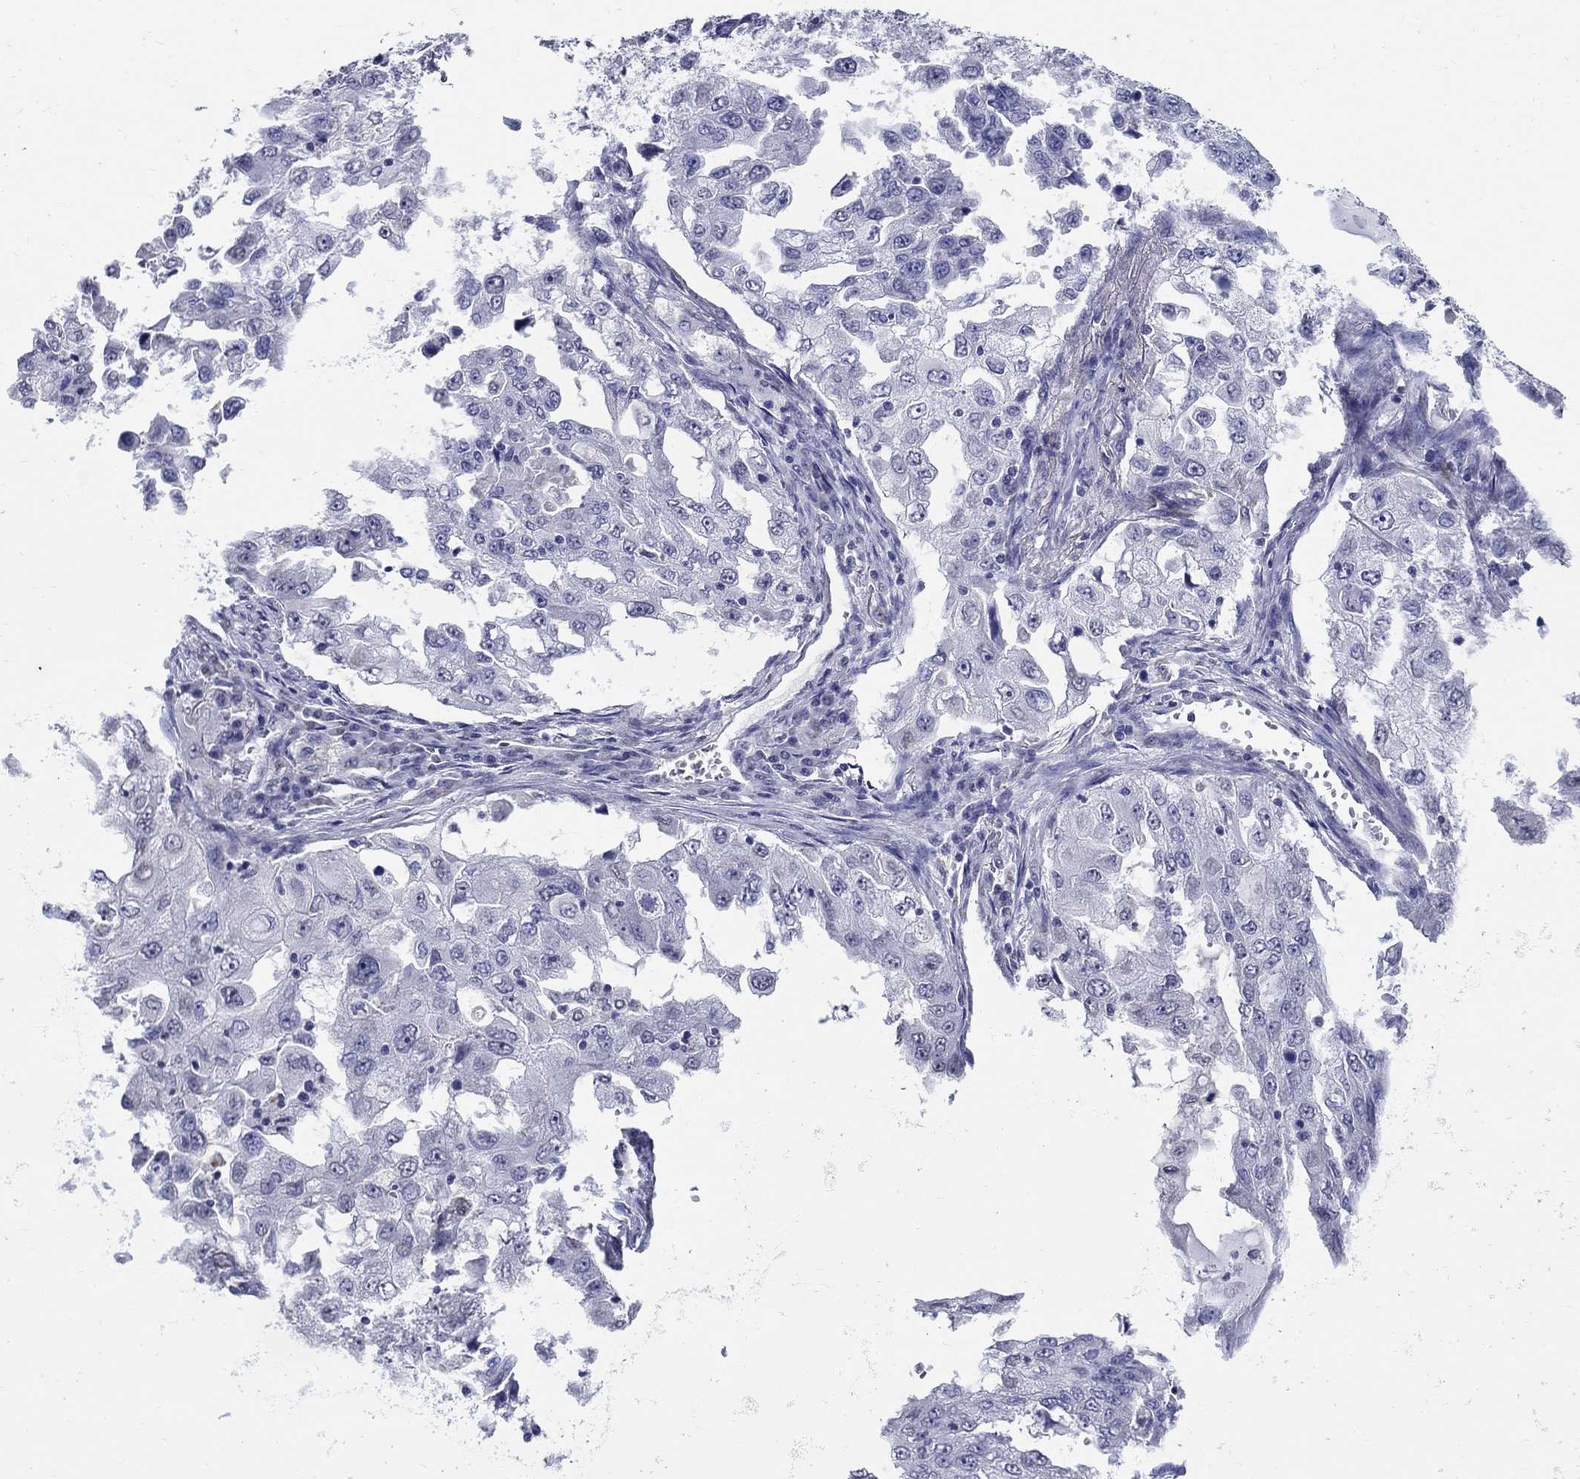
{"staining": {"intensity": "negative", "quantity": "none", "location": "none"}, "tissue": "lung cancer", "cell_type": "Tumor cells", "image_type": "cancer", "snomed": [{"axis": "morphology", "description": "Adenocarcinoma, NOS"}, {"axis": "topography", "description": "Lung"}], "caption": "Immunohistochemistry of human lung adenocarcinoma demonstrates no staining in tumor cells.", "gene": "PDE1B", "patient": {"sex": "female", "age": 61}}